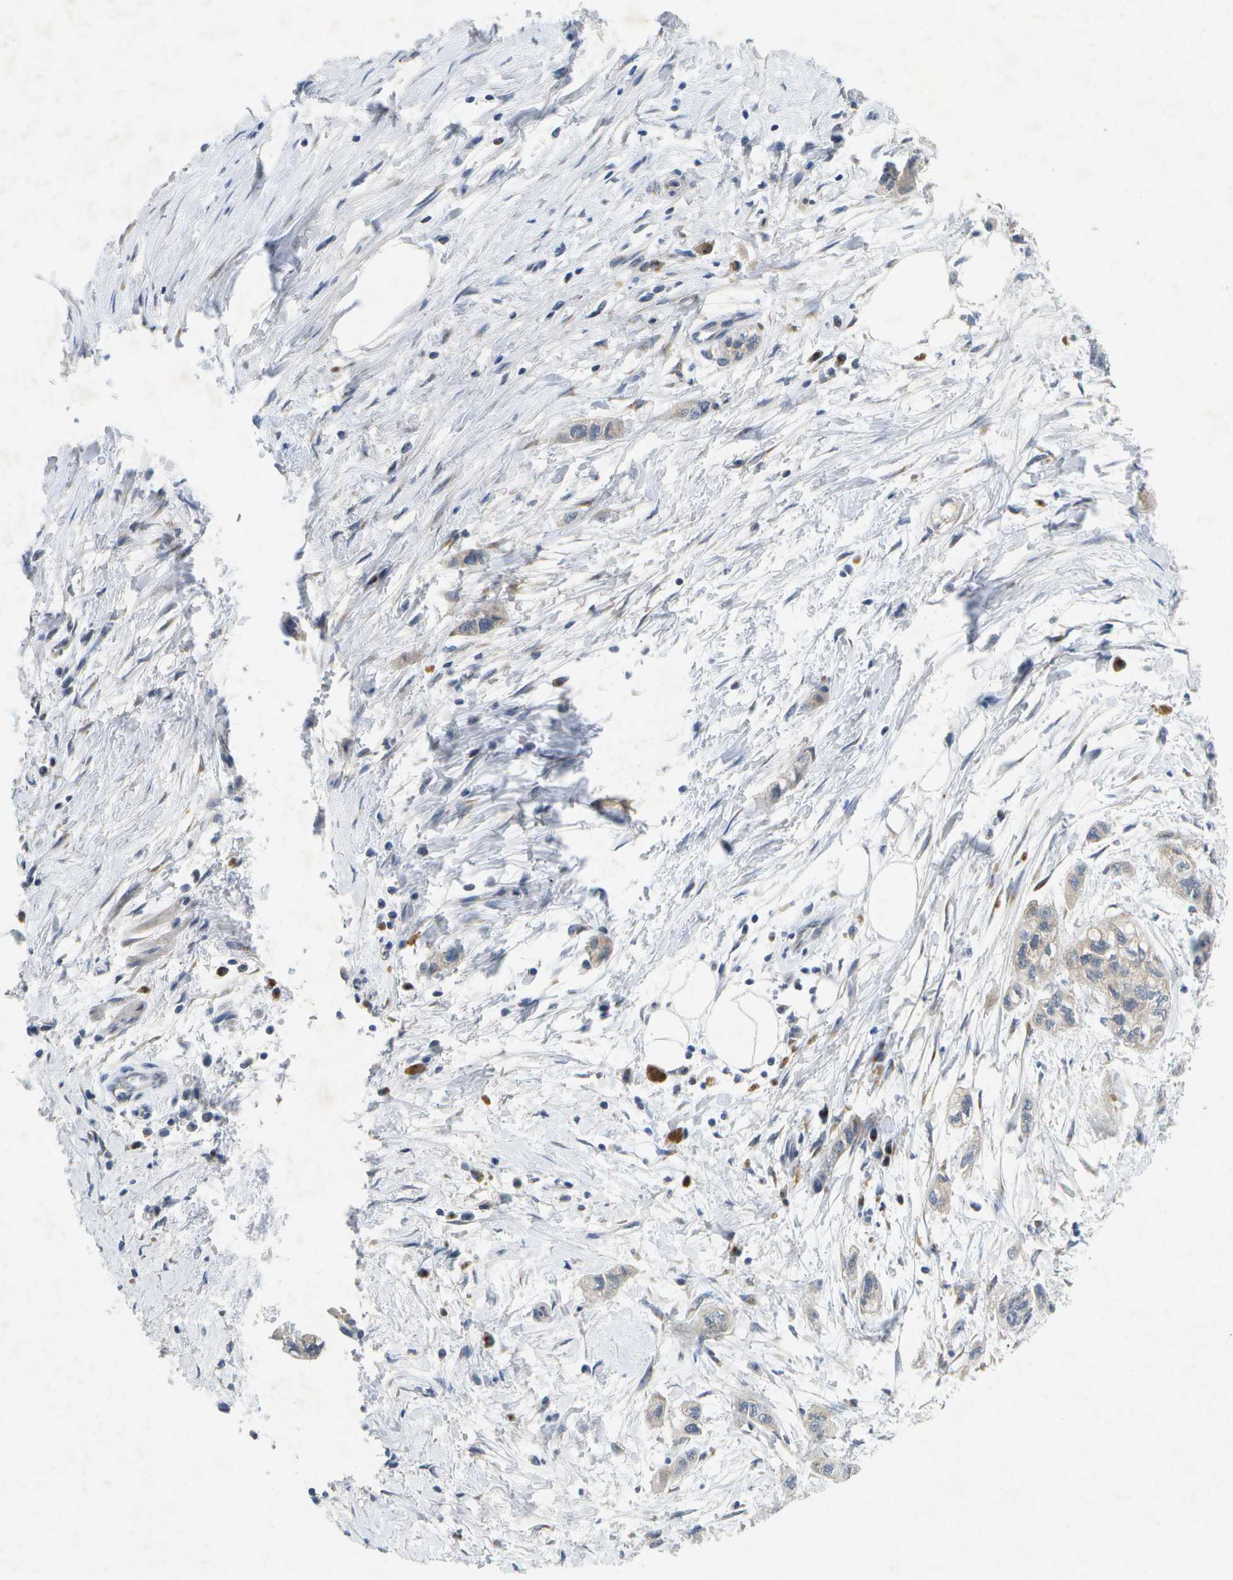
{"staining": {"intensity": "negative", "quantity": "none", "location": "none"}, "tissue": "pancreatic cancer", "cell_type": "Tumor cells", "image_type": "cancer", "snomed": [{"axis": "morphology", "description": "Adenocarcinoma, NOS"}, {"axis": "topography", "description": "Pancreas"}], "caption": "Immunohistochemistry of pancreatic cancer demonstrates no staining in tumor cells. (DAB IHC with hematoxylin counter stain).", "gene": "KDELR1", "patient": {"sex": "male", "age": 74}}